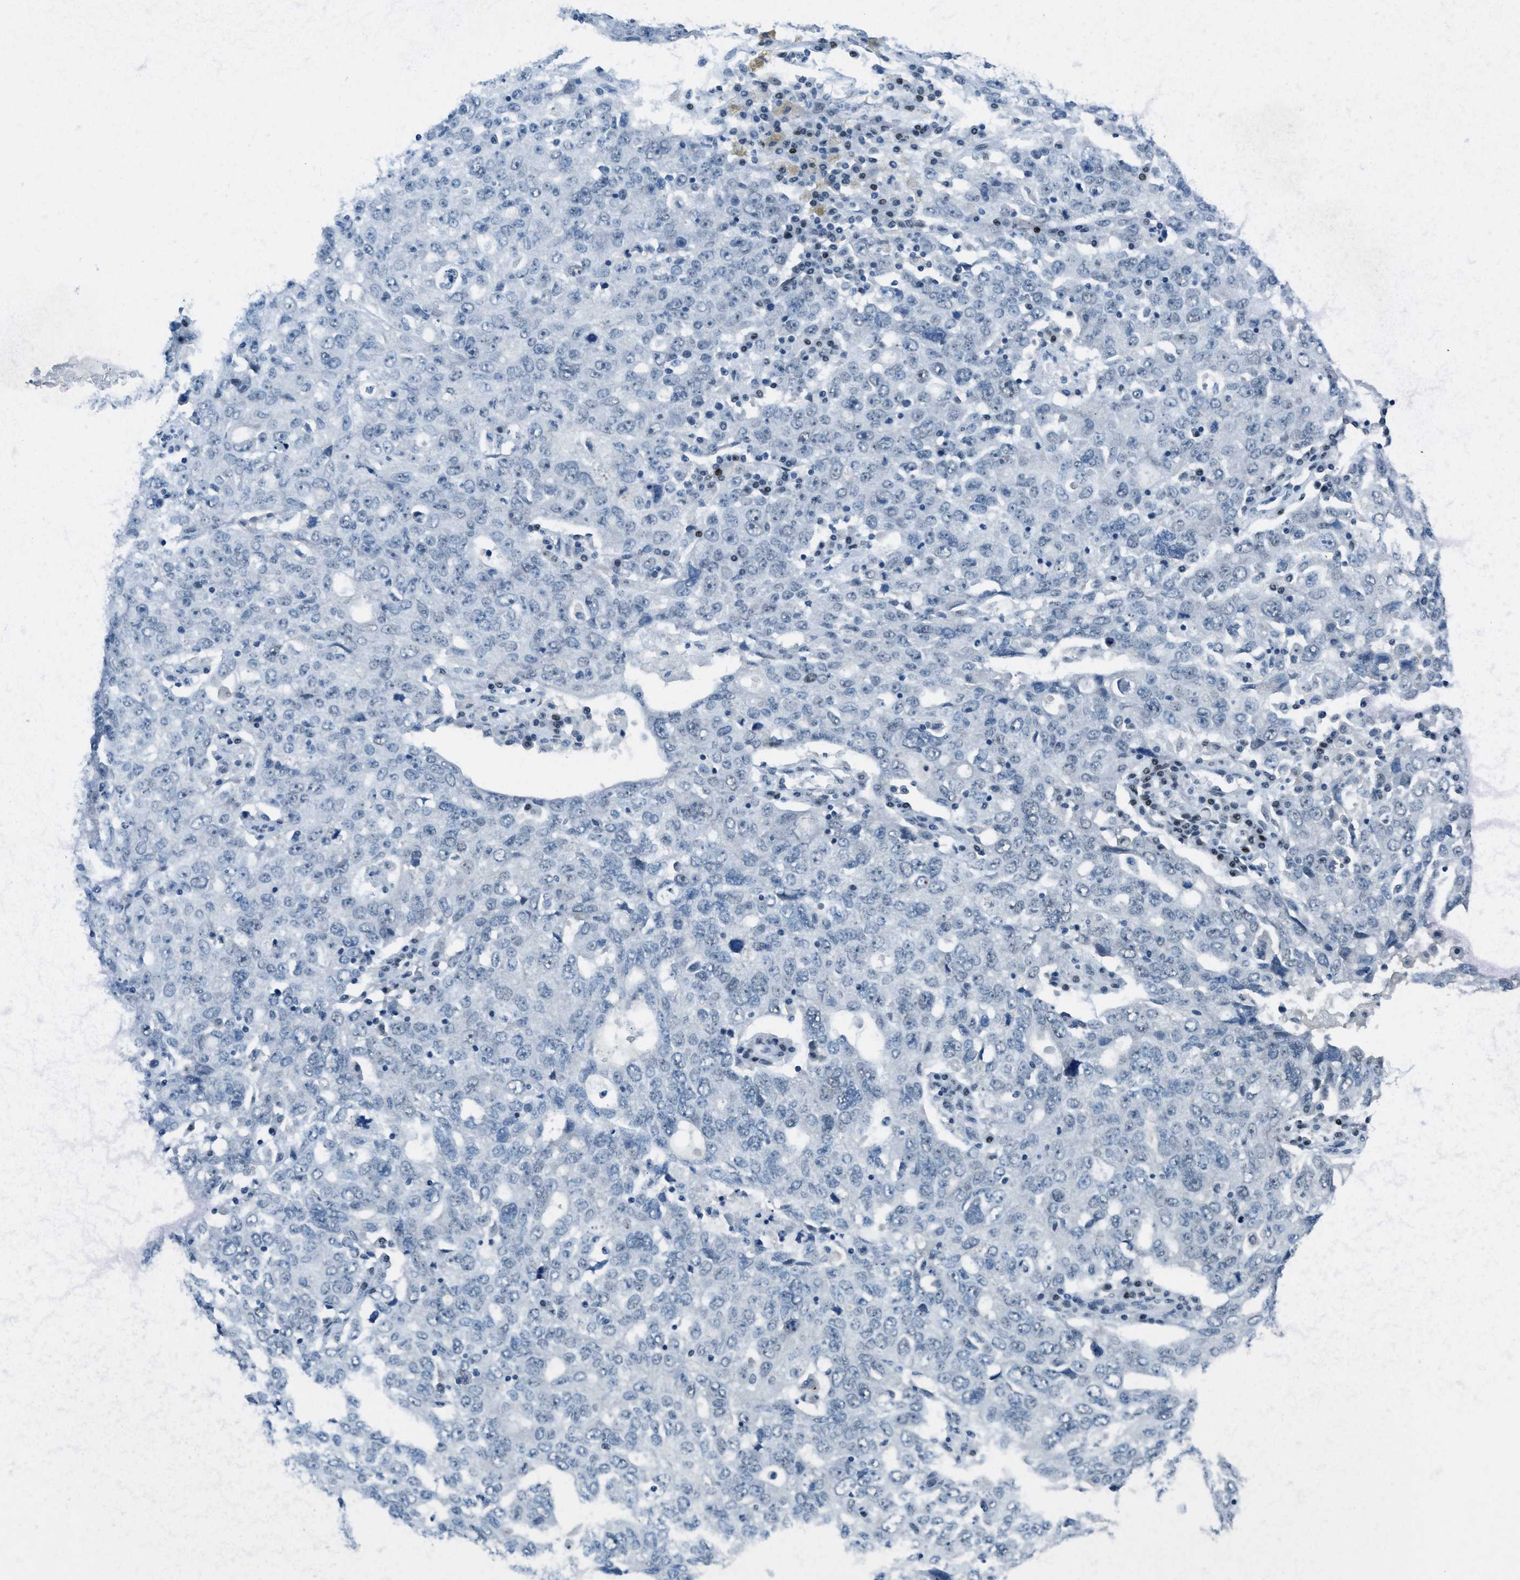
{"staining": {"intensity": "negative", "quantity": "none", "location": "none"}, "tissue": "ovarian cancer", "cell_type": "Tumor cells", "image_type": "cancer", "snomed": [{"axis": "morphology", "description": "Carcinoma, endometroid"}, {"axis": "topography", "description": "Ovary"}], "caption": "An image of endometroid carcinoma (ovarian) stained for a protein displays no brown staining in tumor cells.", "gene": "TTC13", "patient": {"sex": "female", "age": 62}}